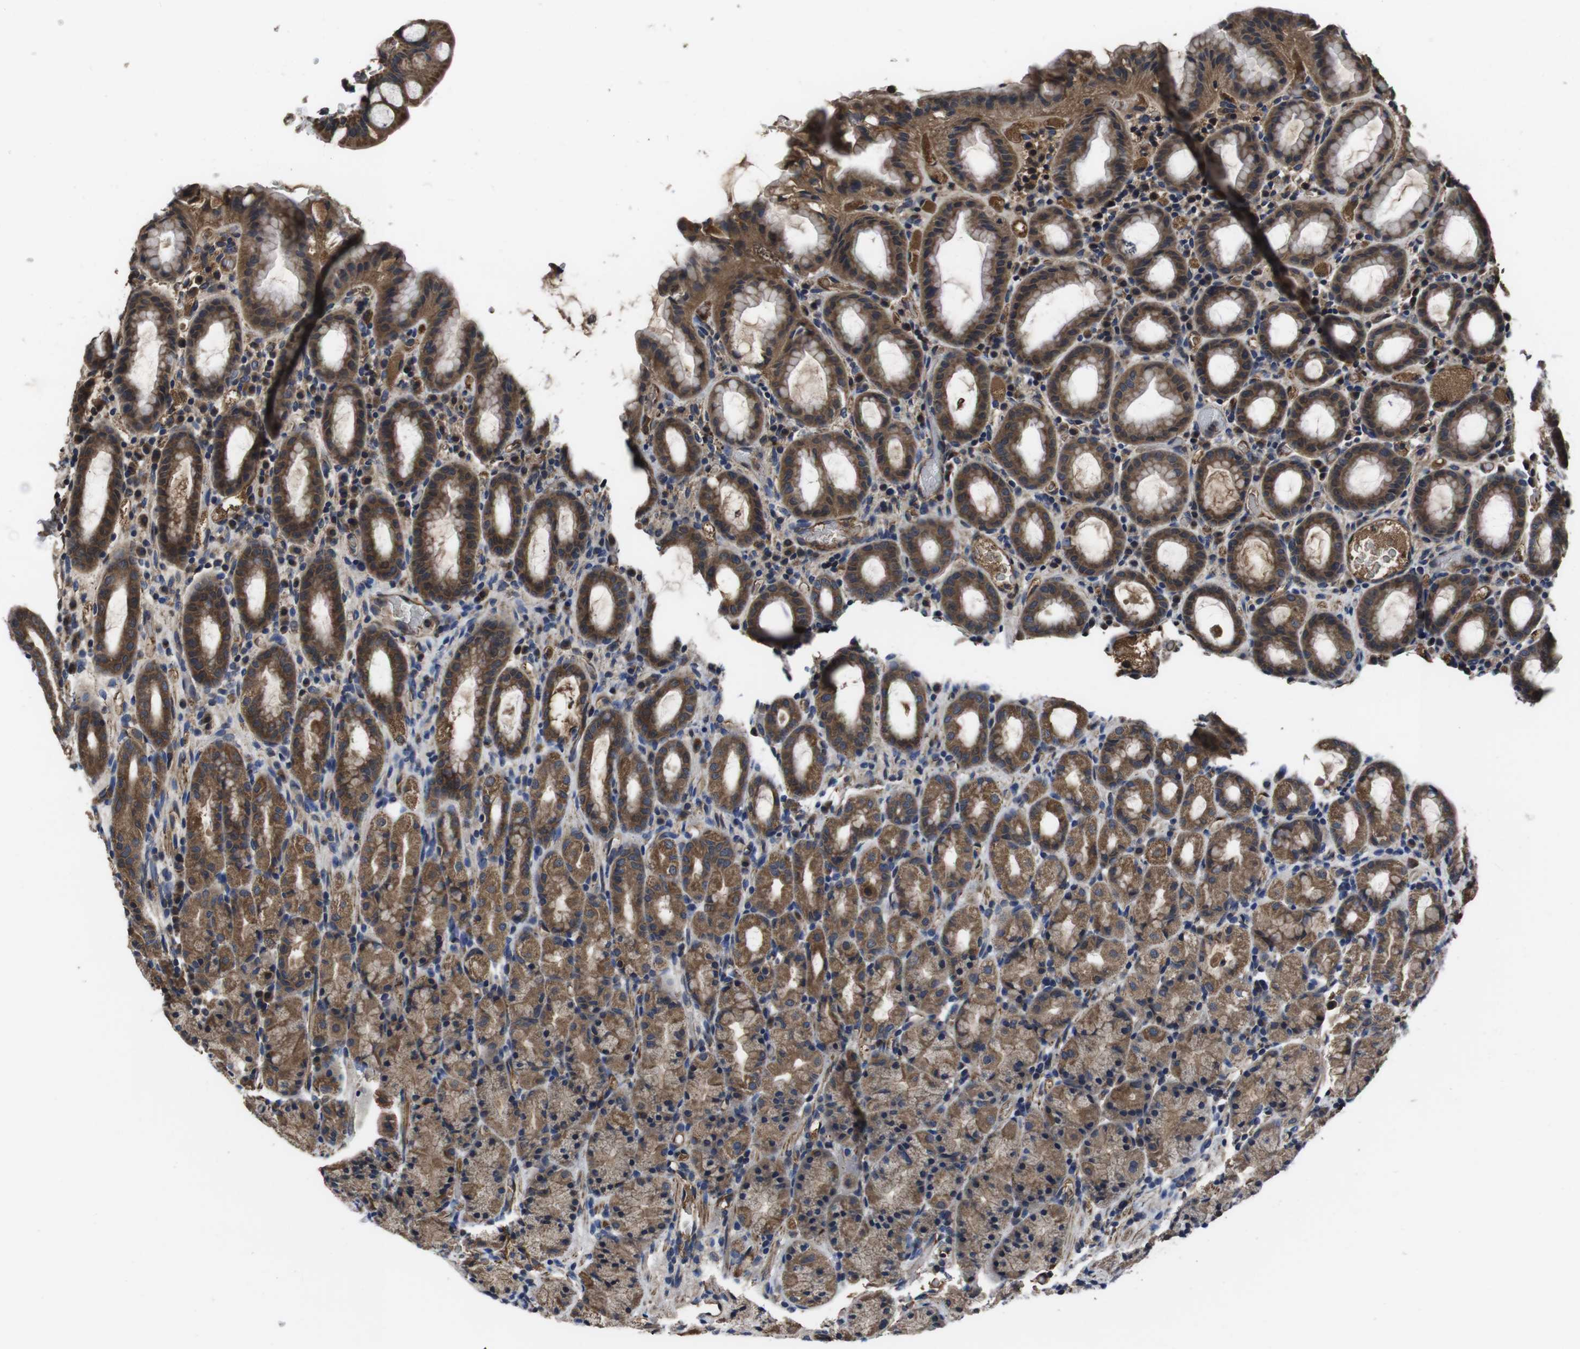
{"staining": {"intensity": "moderate", "quantity": ">75%", "location": "cytoplasmic/membranous"}, "tissue": "stomach", "cell_type": "Glandular cells", "image_type": "normal", "snomed": [{"axis": "morphology", "description": "Normal tissue, NOS"}, {"axis": "topography", "description": "Stomach, upper"}], "caption": "Moderate cytoplasmic/membranous staining for a protein is present in about >75% of glandular cells of unremarkable stomach using immunohistochemistry.", "gene": "CXCL11", "patient": {"sex": "male", "age": 68}}